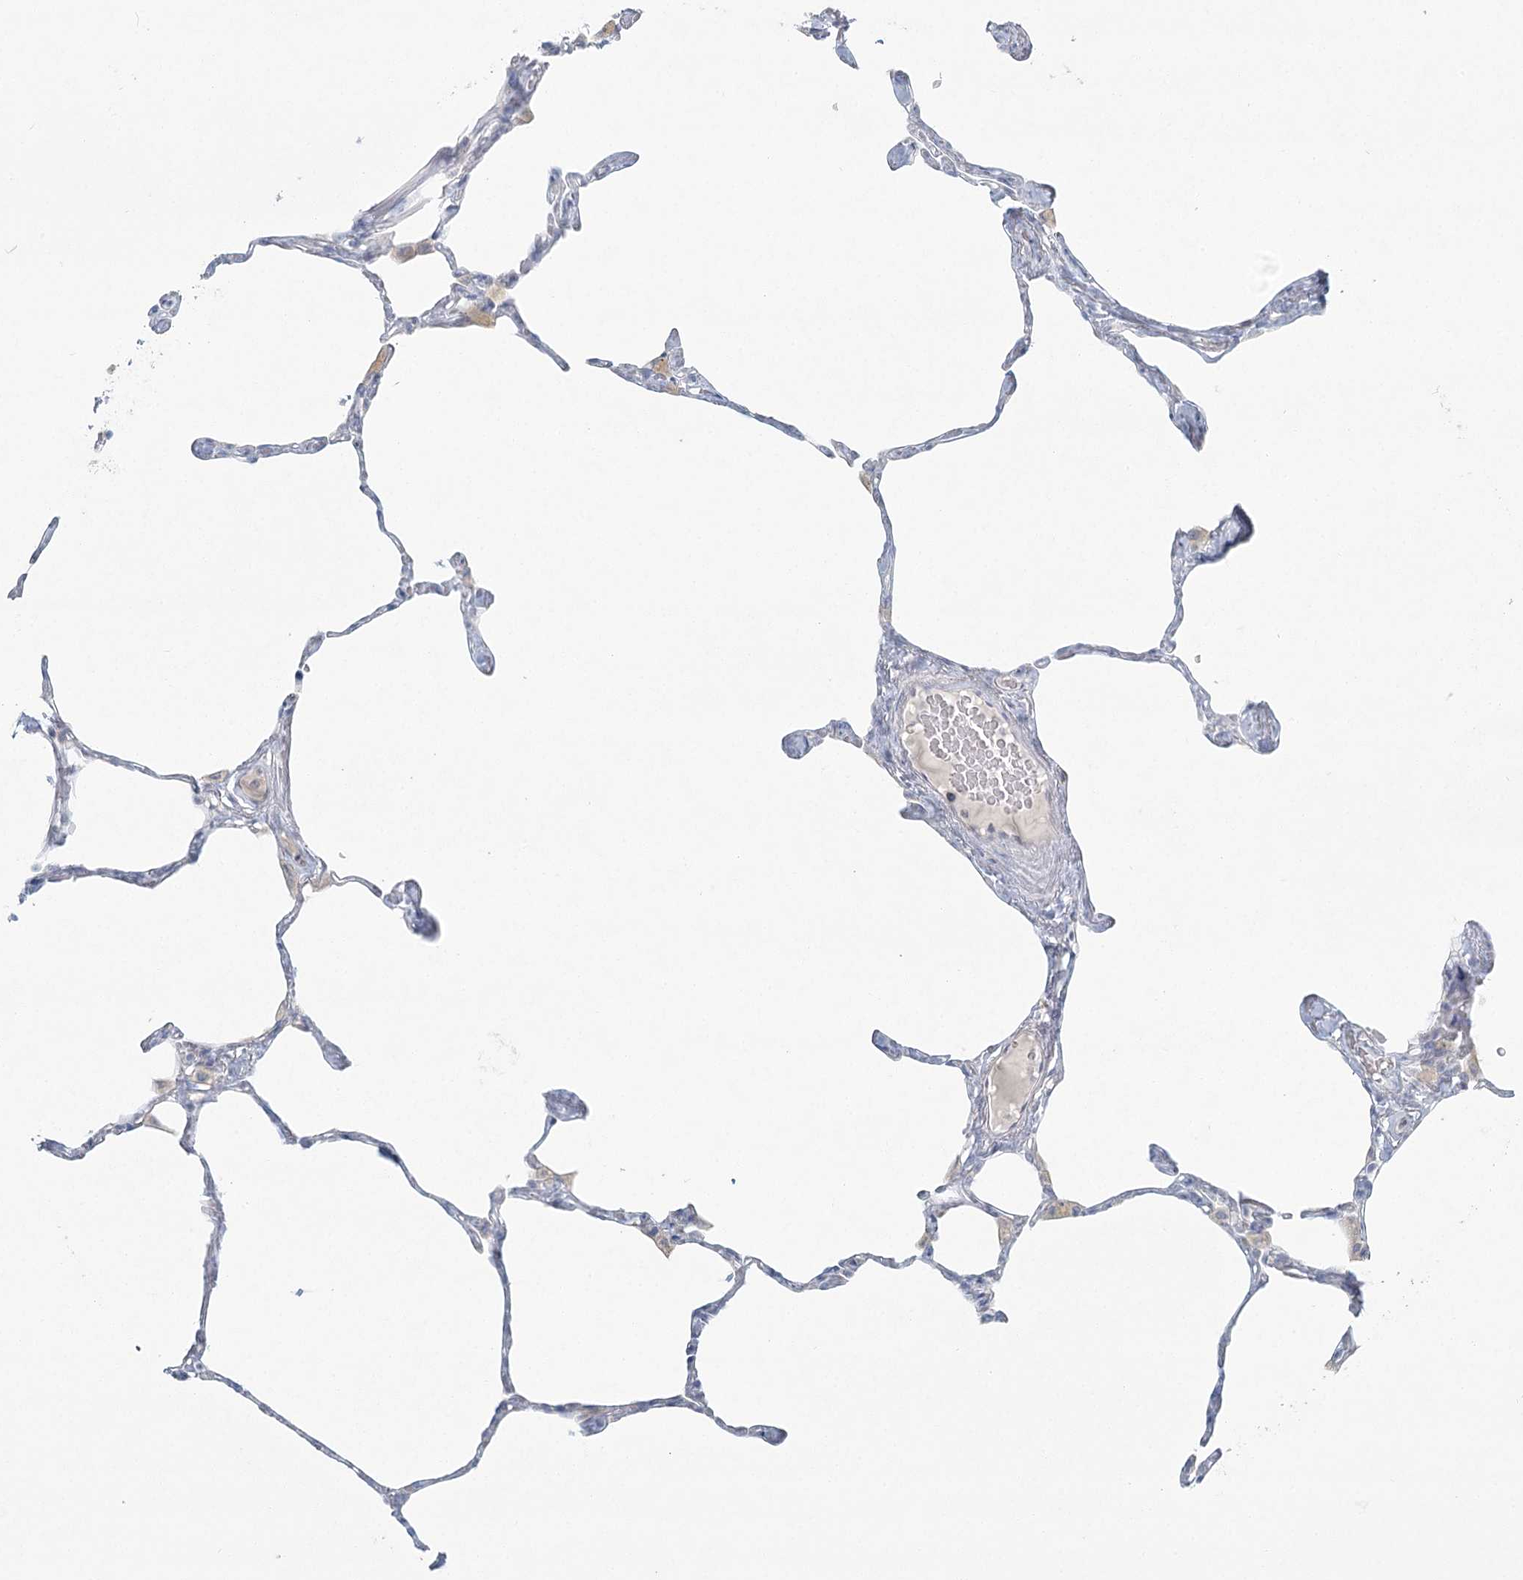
{"staining": {"intensity": "negative", "quantity": "none", "location": "none"}, "tissue": "lung", "cell_type": "Alveolar cells", "image_type": "normal", "snomed": [{"axis": "morphology", "description": "Normal tissue, NOS"}, {"axis": "topography", "description": "Lung"}], "caption": "IHC of unremarkable human lung shows no positivity in alveolar cells.", "gene": "LRP2BP", "patient": {"sex": "male", "age": 65}}